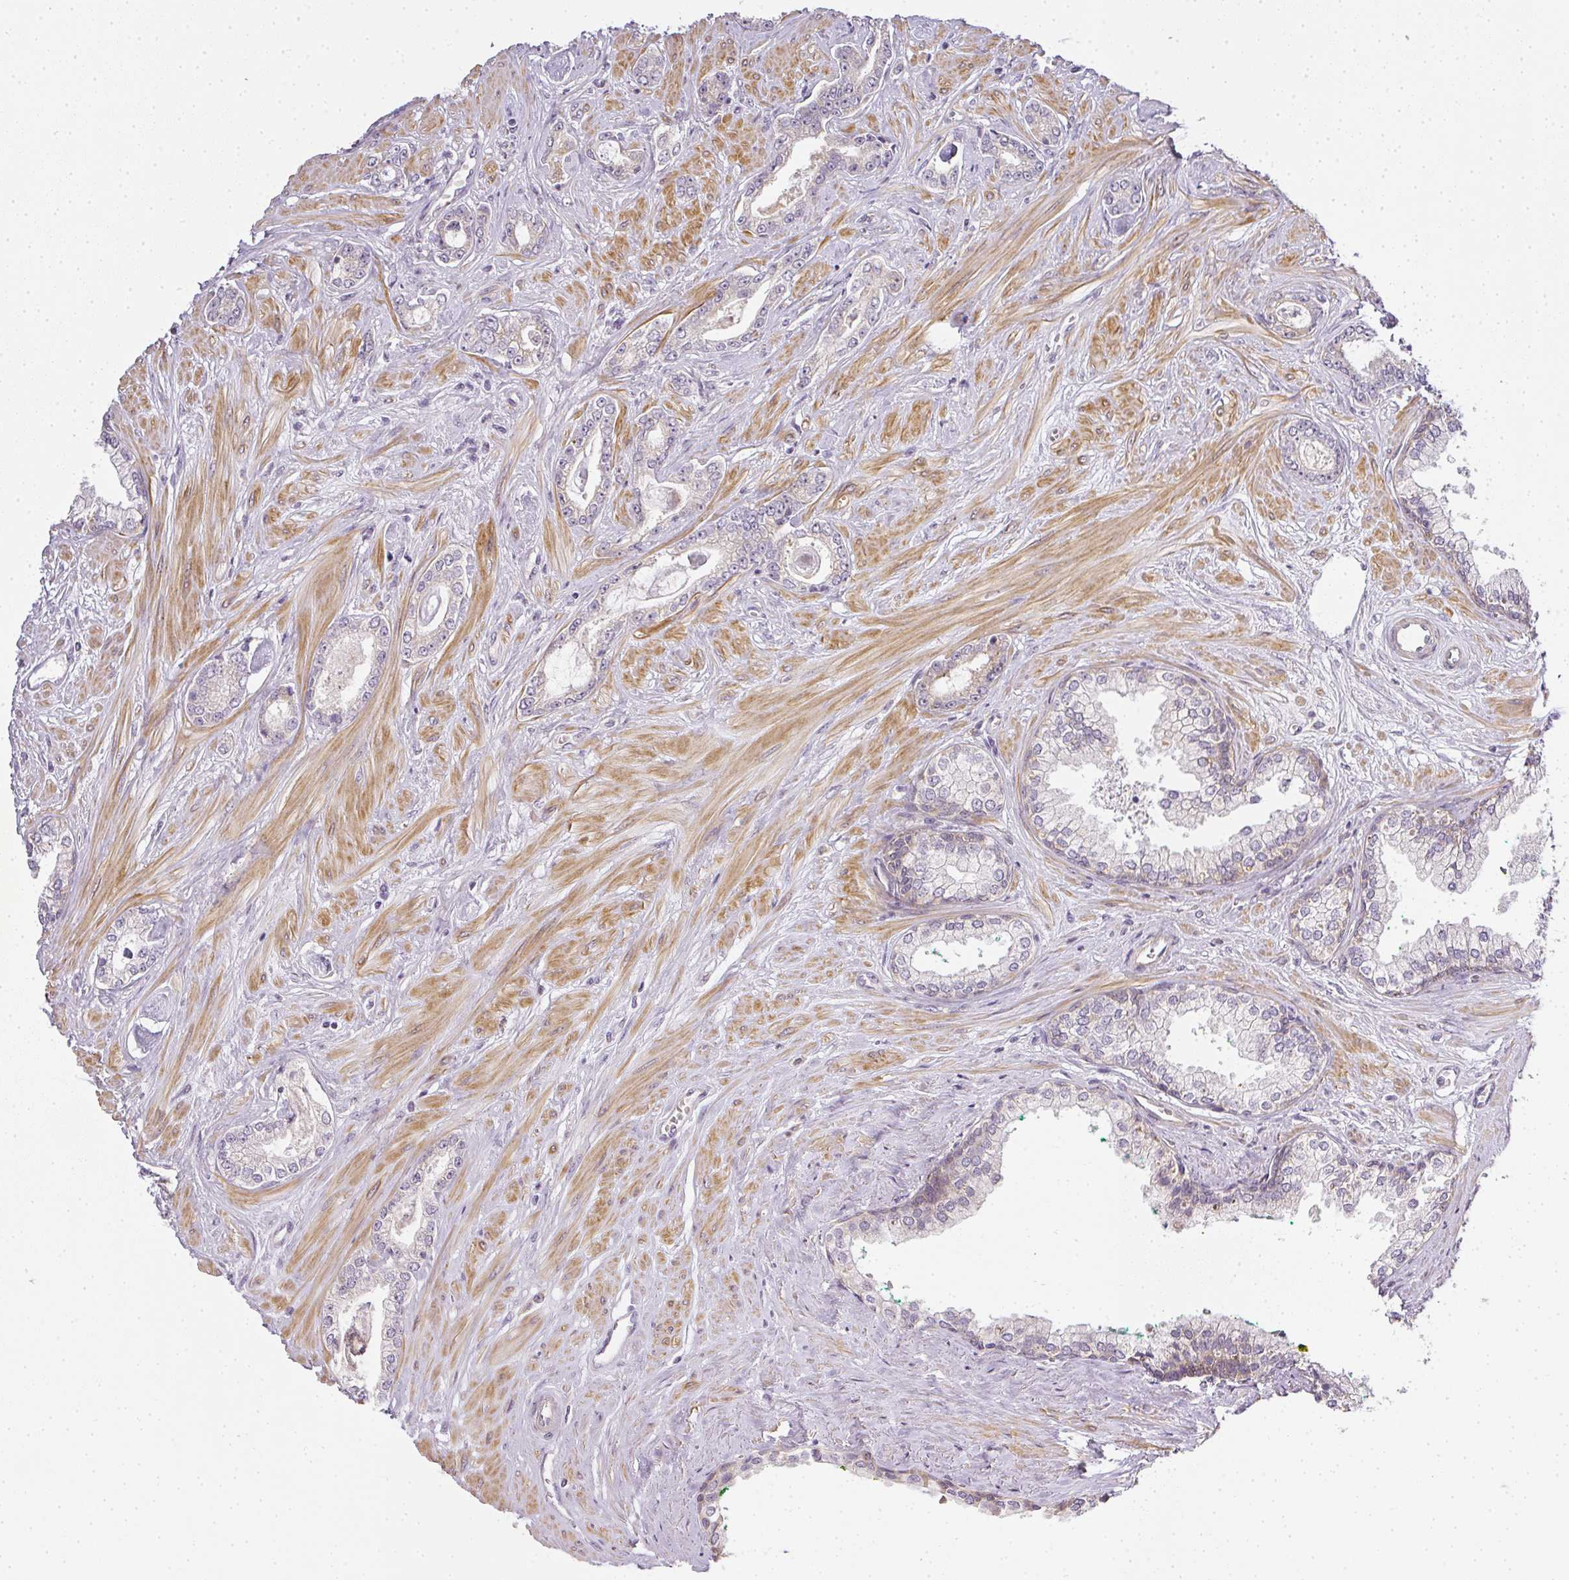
{"staining": {"intensity": "negative", "quantity": "none", "location": "none"}, "tissue": "prostate cancer", "cell_type": "Tumor cells", "image_type": "cancer", "snomed": [{"axis": "morphology", "description": "Adenocarcinoma, Low grade"}, {"axis": "topography", "description": "Prostate"}], "caption": "IHC micrograph of human prostate adenocarcinoma (low-grade) stained for a protein (brown), which demonstrates no expression in tumor cells.", "gene": "MED19", "patient": {"sex": "male", "age": 60}}